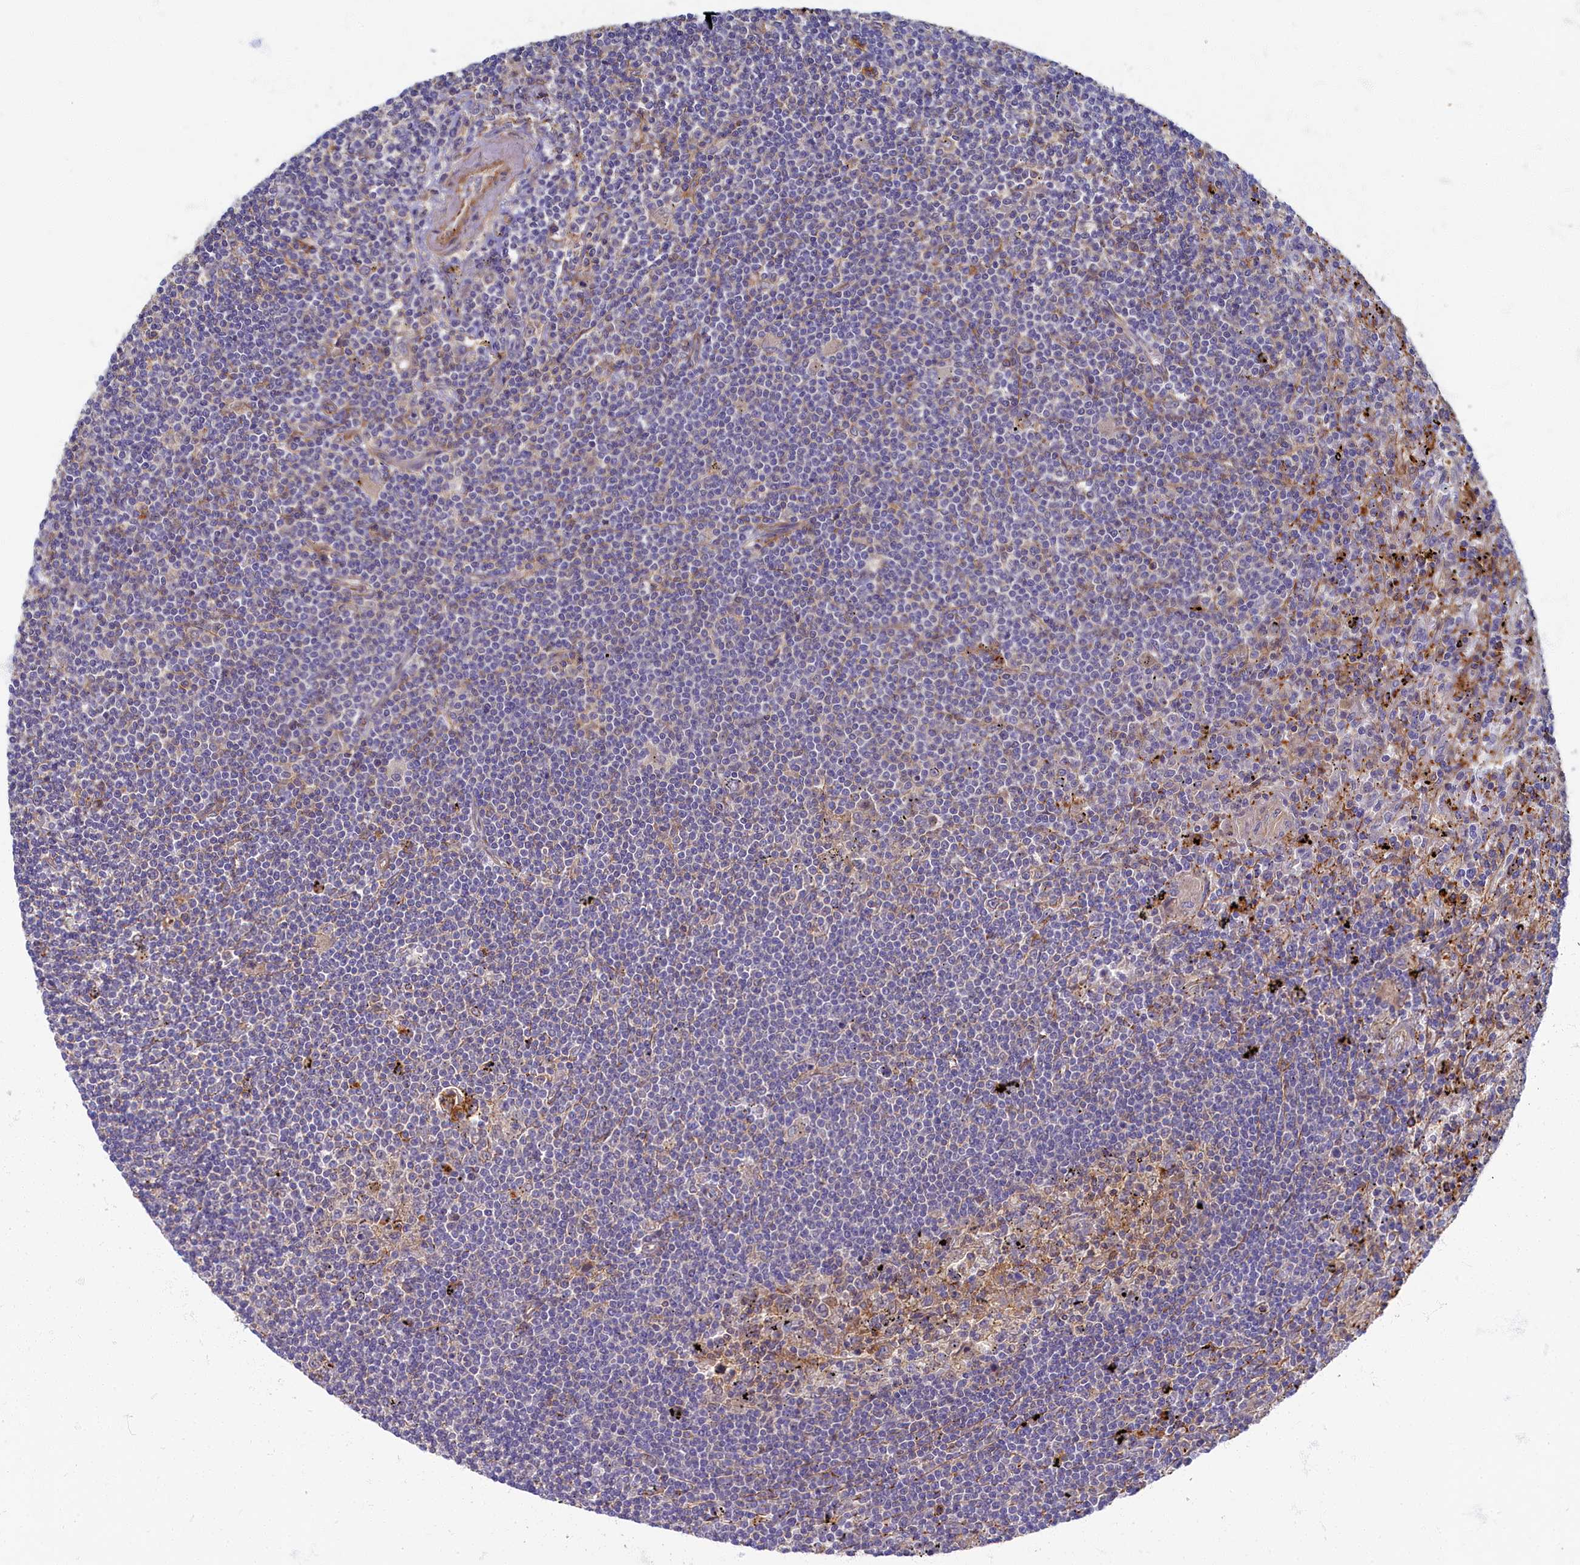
{"staining": {"intensity": "negative", "quantity": "none", "location": "none"}, "tissue": "lymphoma", "cell_type": "Tumor cells", "image_type": "cancer", "snomed": [{"axis": "morphology", "description": "Malignant lymphoma, non-Hodgkin's type, Low grade"}, {"axis": "topography", "description": "Spleen"}], "caption": "Lymphoma was stained to show a protein in brown. There is no significant expression in tumor cells.", "gene": "PSMG2", "patient": {"sex": "male", "age": 76}}